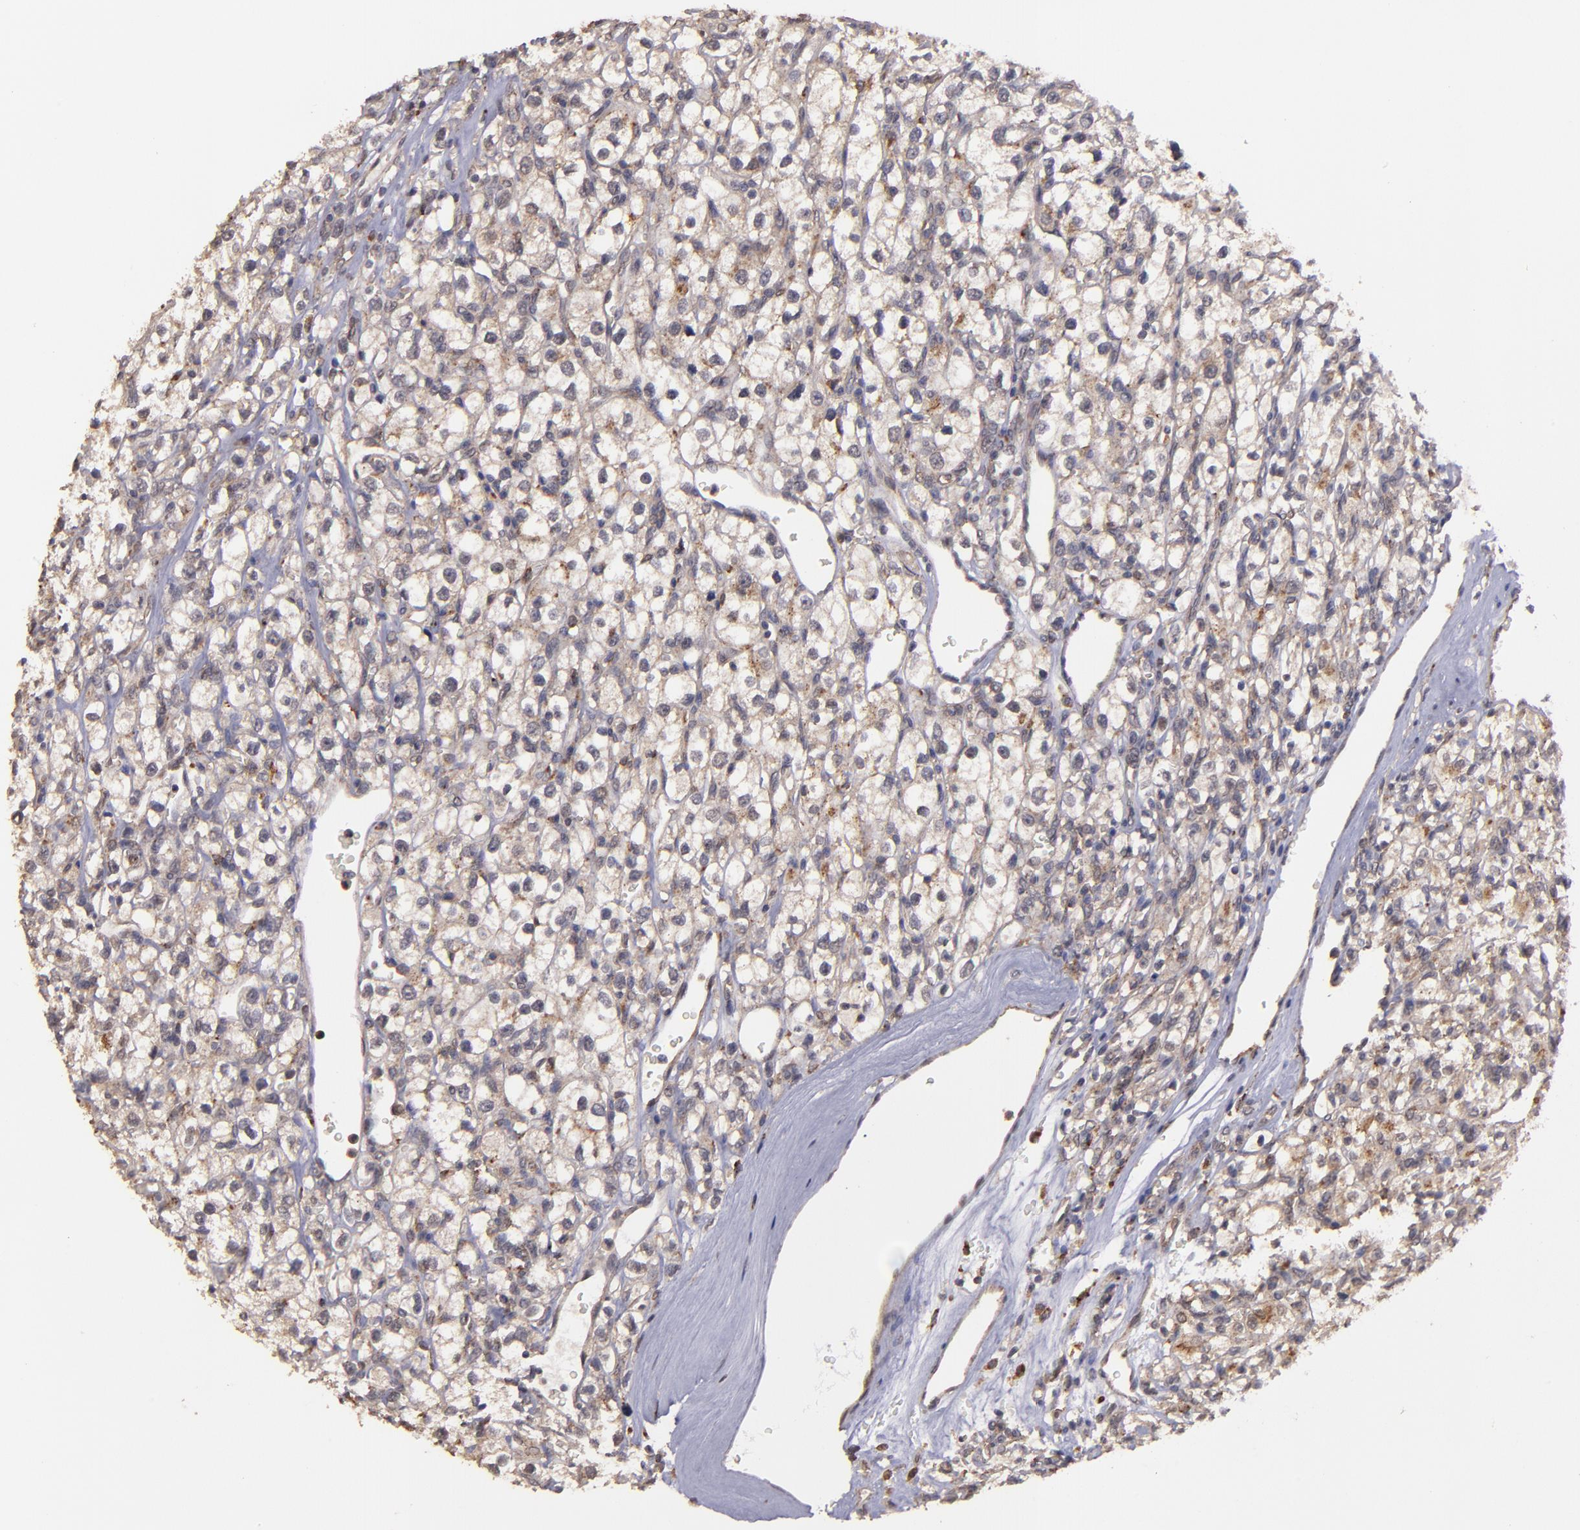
{"staining": {"intensity": "weak", "quantity": "<25%", "location": "cytoplasmic/membranous"}, "tissue": "renal cancer", "cell_type": "Tumor cells", "image_type": "cancer", "snomed": [{"axis": "morphology", "description": "Adenocarcinoma, NOS"}, {"axis": "topography", "description": "Kidney"}], "caption": "The histopathology image demonstrates no significant staining in tumor cells of renal cancer (adenocarcinoma).", "gene": "SIPA1L1", "patient": {"sex": "female", "age": 62}}